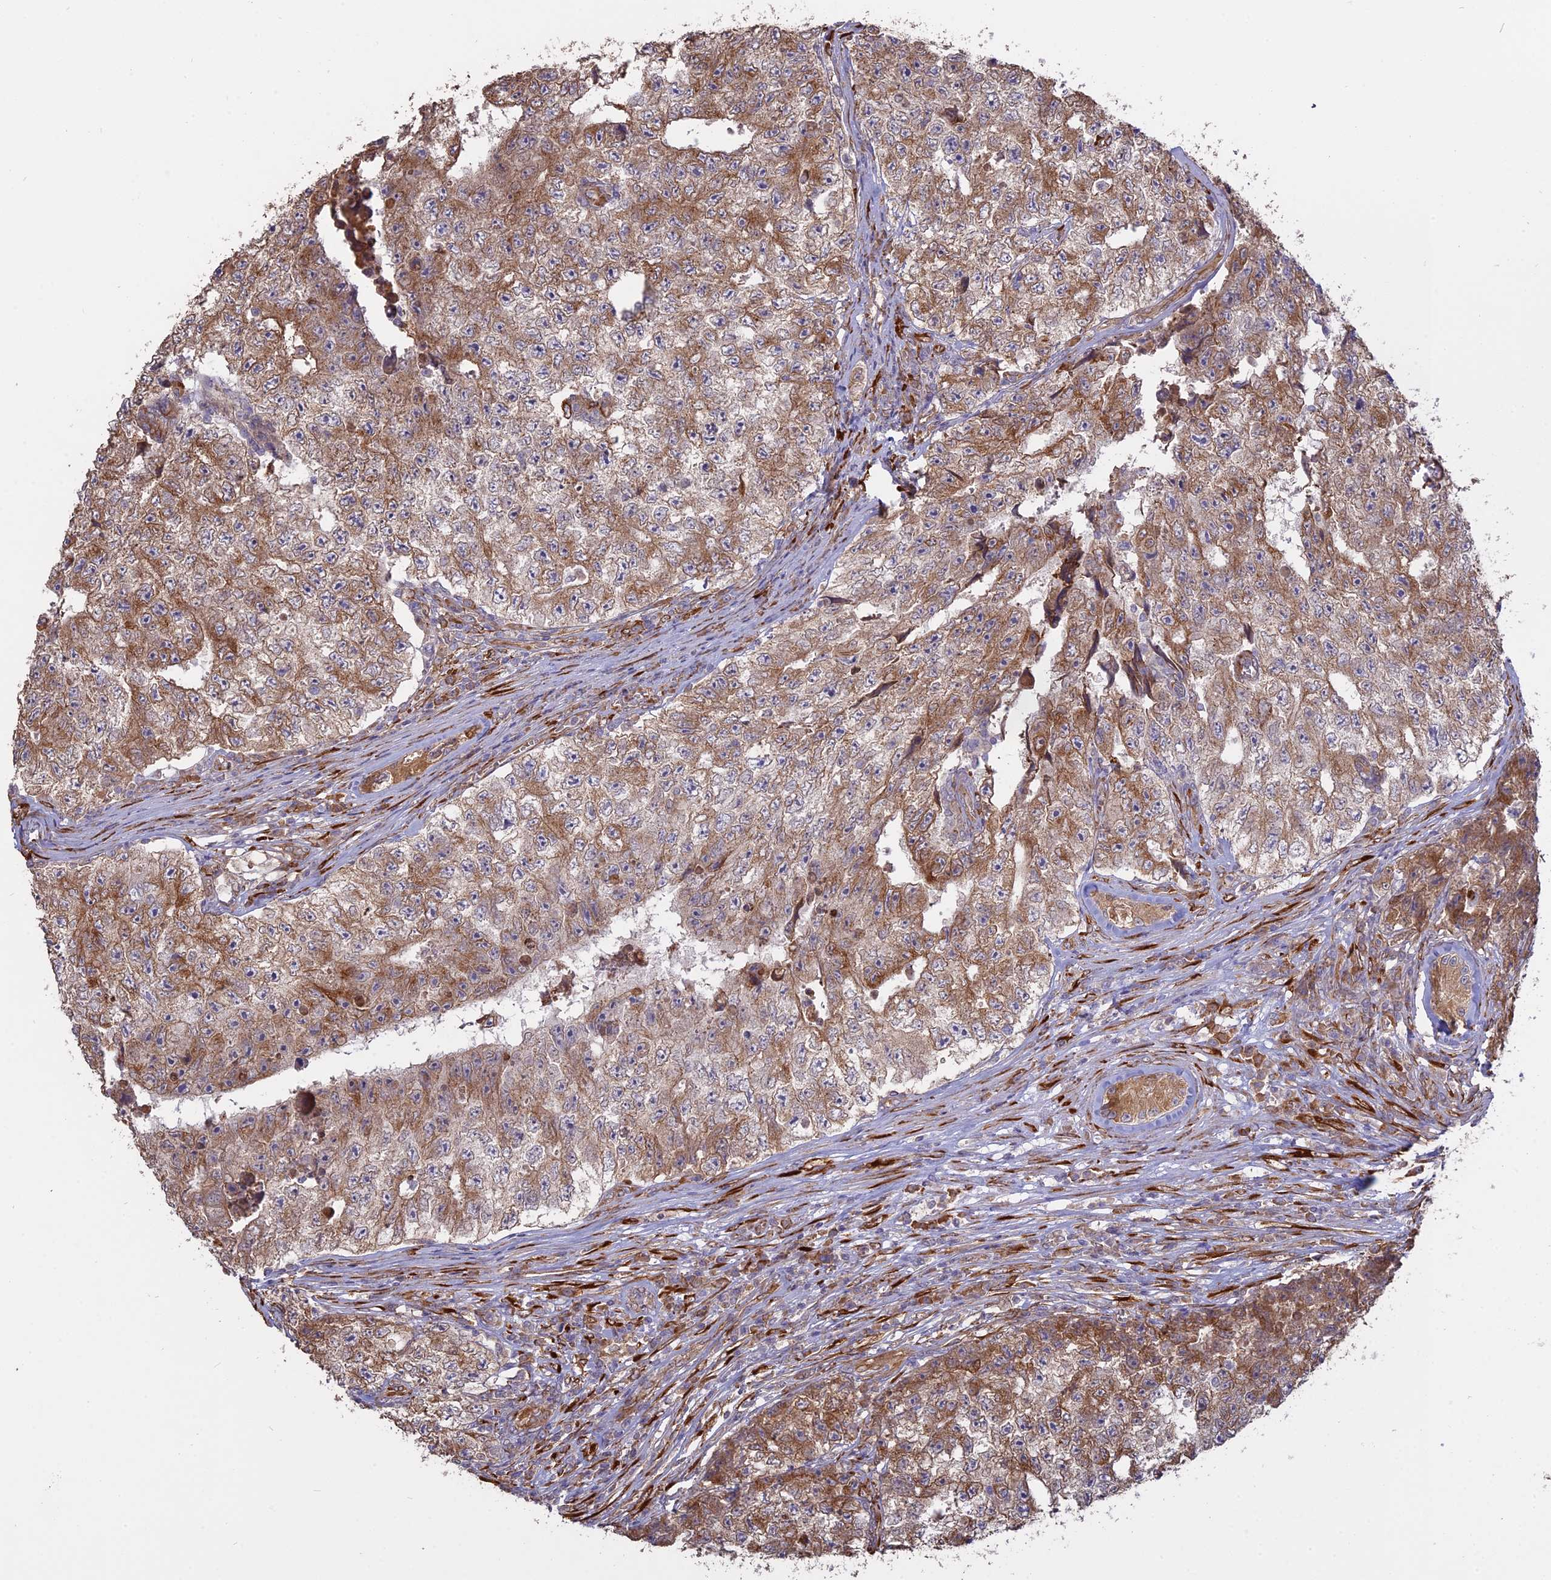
{"staining": {"intensity": "moderate", "quantity": ">75%", "location": "cytoplasmic/membranous"}, "tissue": "testis cancer", "cell_type": "Tumor cells", "image_type": "cancer", "snomed": [{"axis": "morphology", "description": "Carcinoma, Embryonal, NOS"}, {"axis": "topography", "description": "Testis"}], "caption": "Tumor cells show medium levels of moderate cytoplasmic/membranous positivity in about >75% of cells in human testis cancer (embryonal carcinoma). The protein of interest is shown in brown color, while the nuclei are stained blue.", "gene": "PPIC", "patient": {"sex": "male", "age": 17}}